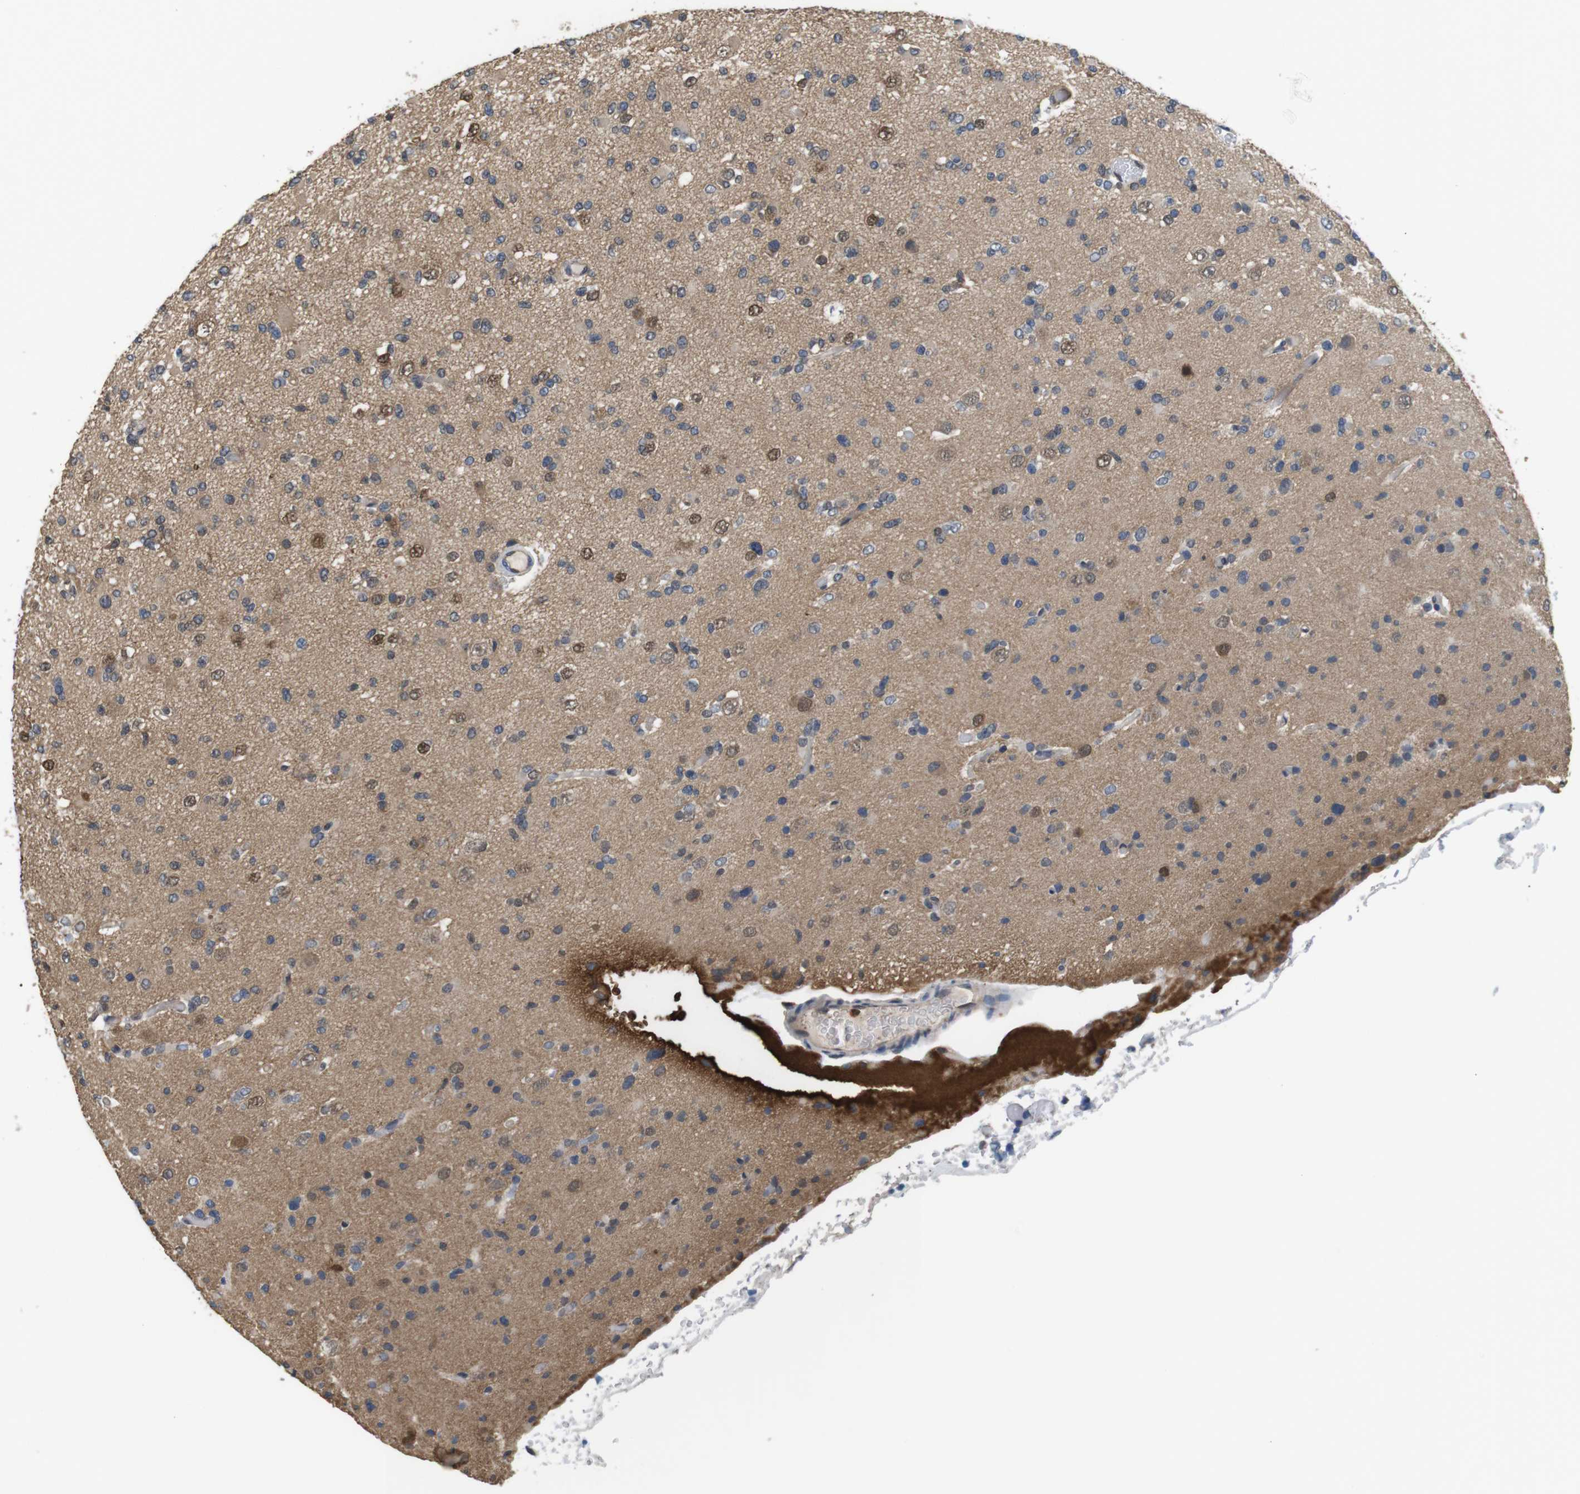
{"staining": {"intensity": "moderate", "quantity": "<25%", "location": "cytoplasmic/membranous,nuclear"}, "tissue": "glioma", "cell_type": "Tumor cells", "image_type": "cancer", "snomed": [{"axis": "morphology", "description": "Glioma, malignant, Low grade"}, {"axis": "topography", "description": "Brain"}], "caption": "IHC of glioma displays low levels of moderate cytoplasmic/membranous and nuclear expression in approximately <25% of tumor cells. The protein is stained brown, and the nuclei are stained in blue (DAB (3,3'-diaminobenzidine) IHC with brightfield microscopy, high magnification).", "gene": "LDHA", "patient": {"sex": "female", "age": 22}}